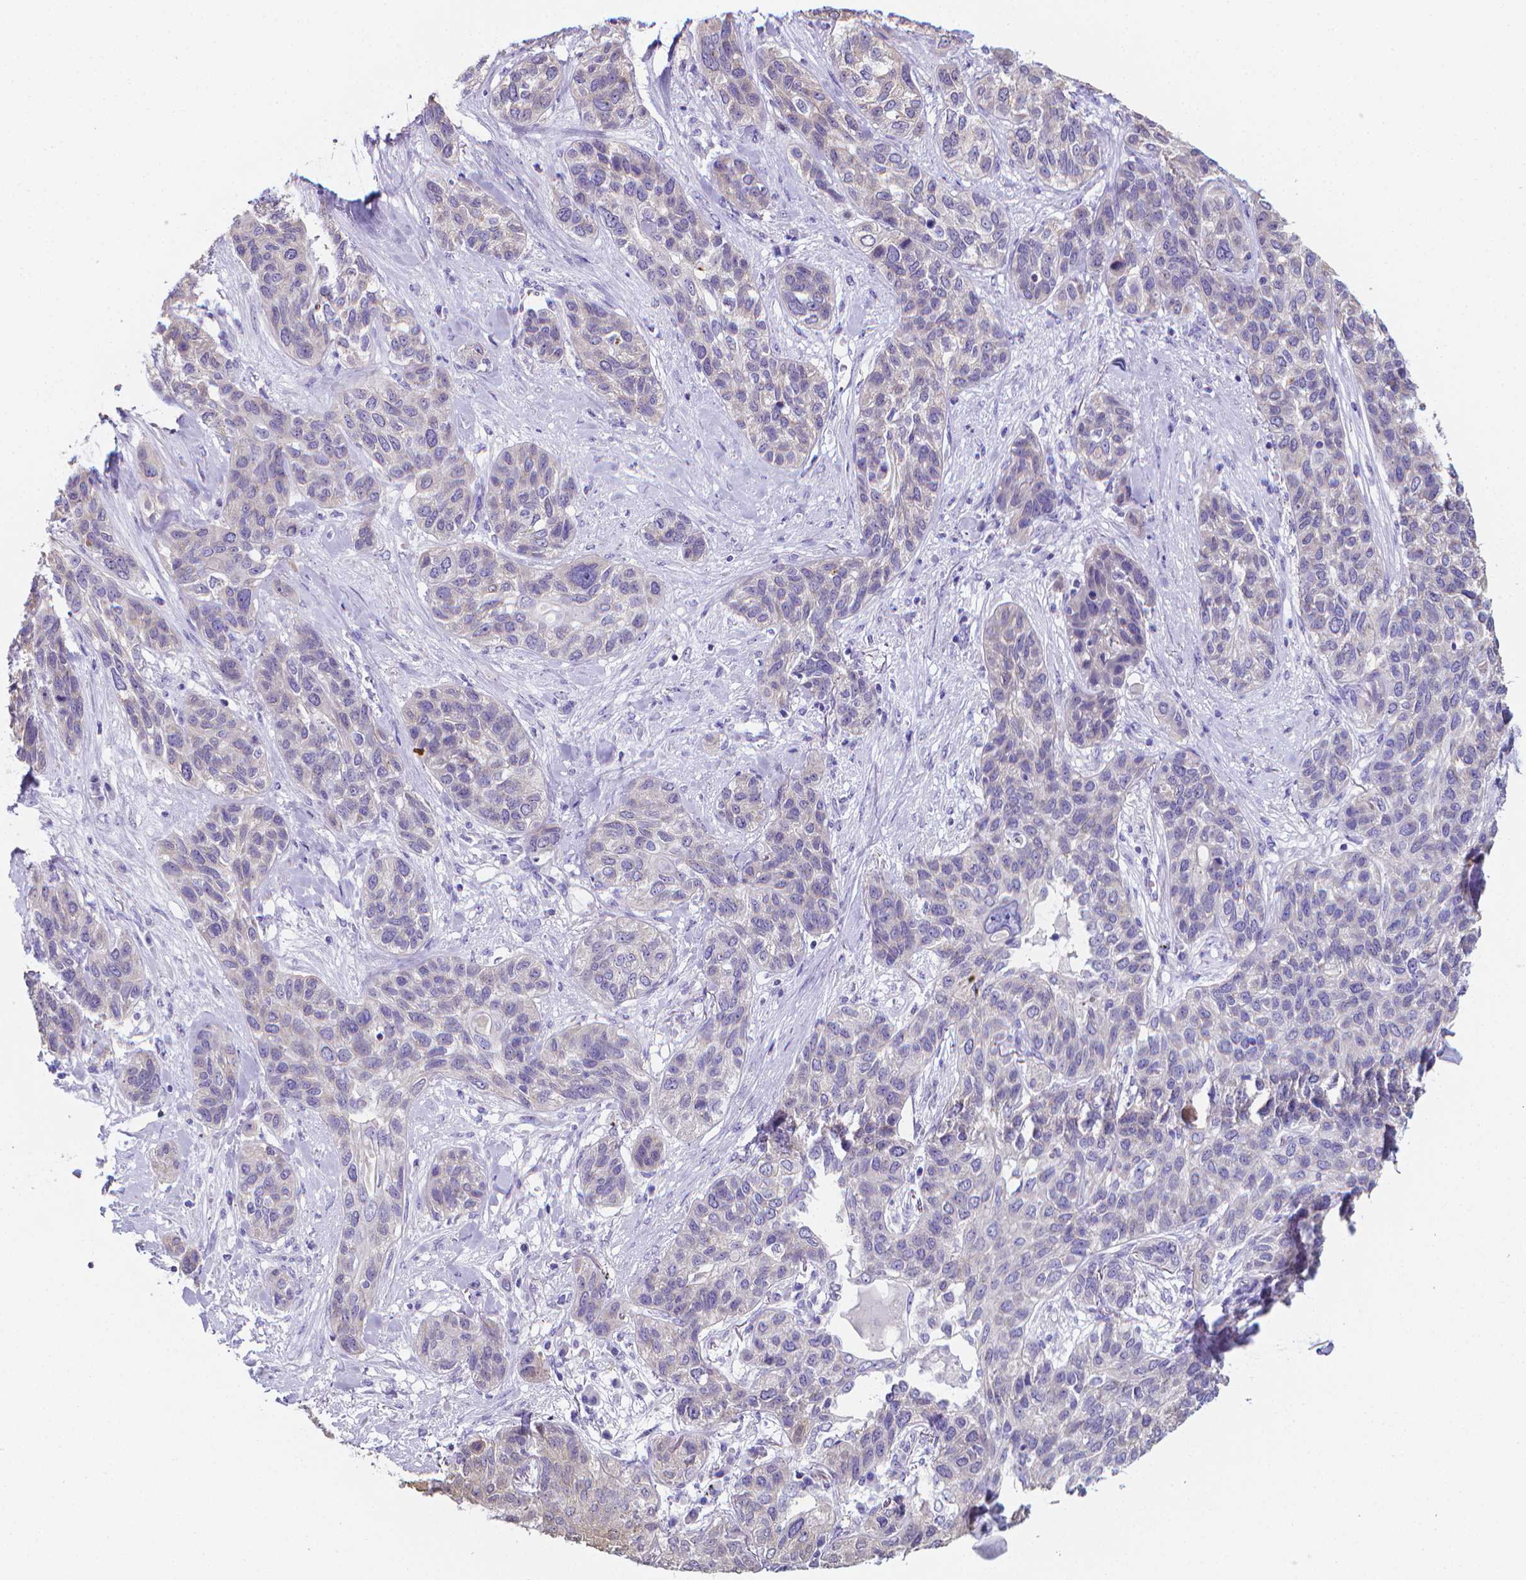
{"staining": {"intensity": "negative", "quantity": "none", "location": "none"}, "tissue": "lung cancer", "cell_type": "Tumor cells", "image_type": "cancer", "snomed": [{"axis": "morphology", "description": "Squamous cell carcinoma, NOS"}, {"axis": "topography", "description": "Lung"}], "caption": "This is an immunohistochemistry (IHC) histopathology image of lung squamous cell carcinoma. There is no staining in tumor cells.", "gene": "LRRC73", "patient": {"sex": "female", "age": 70}}